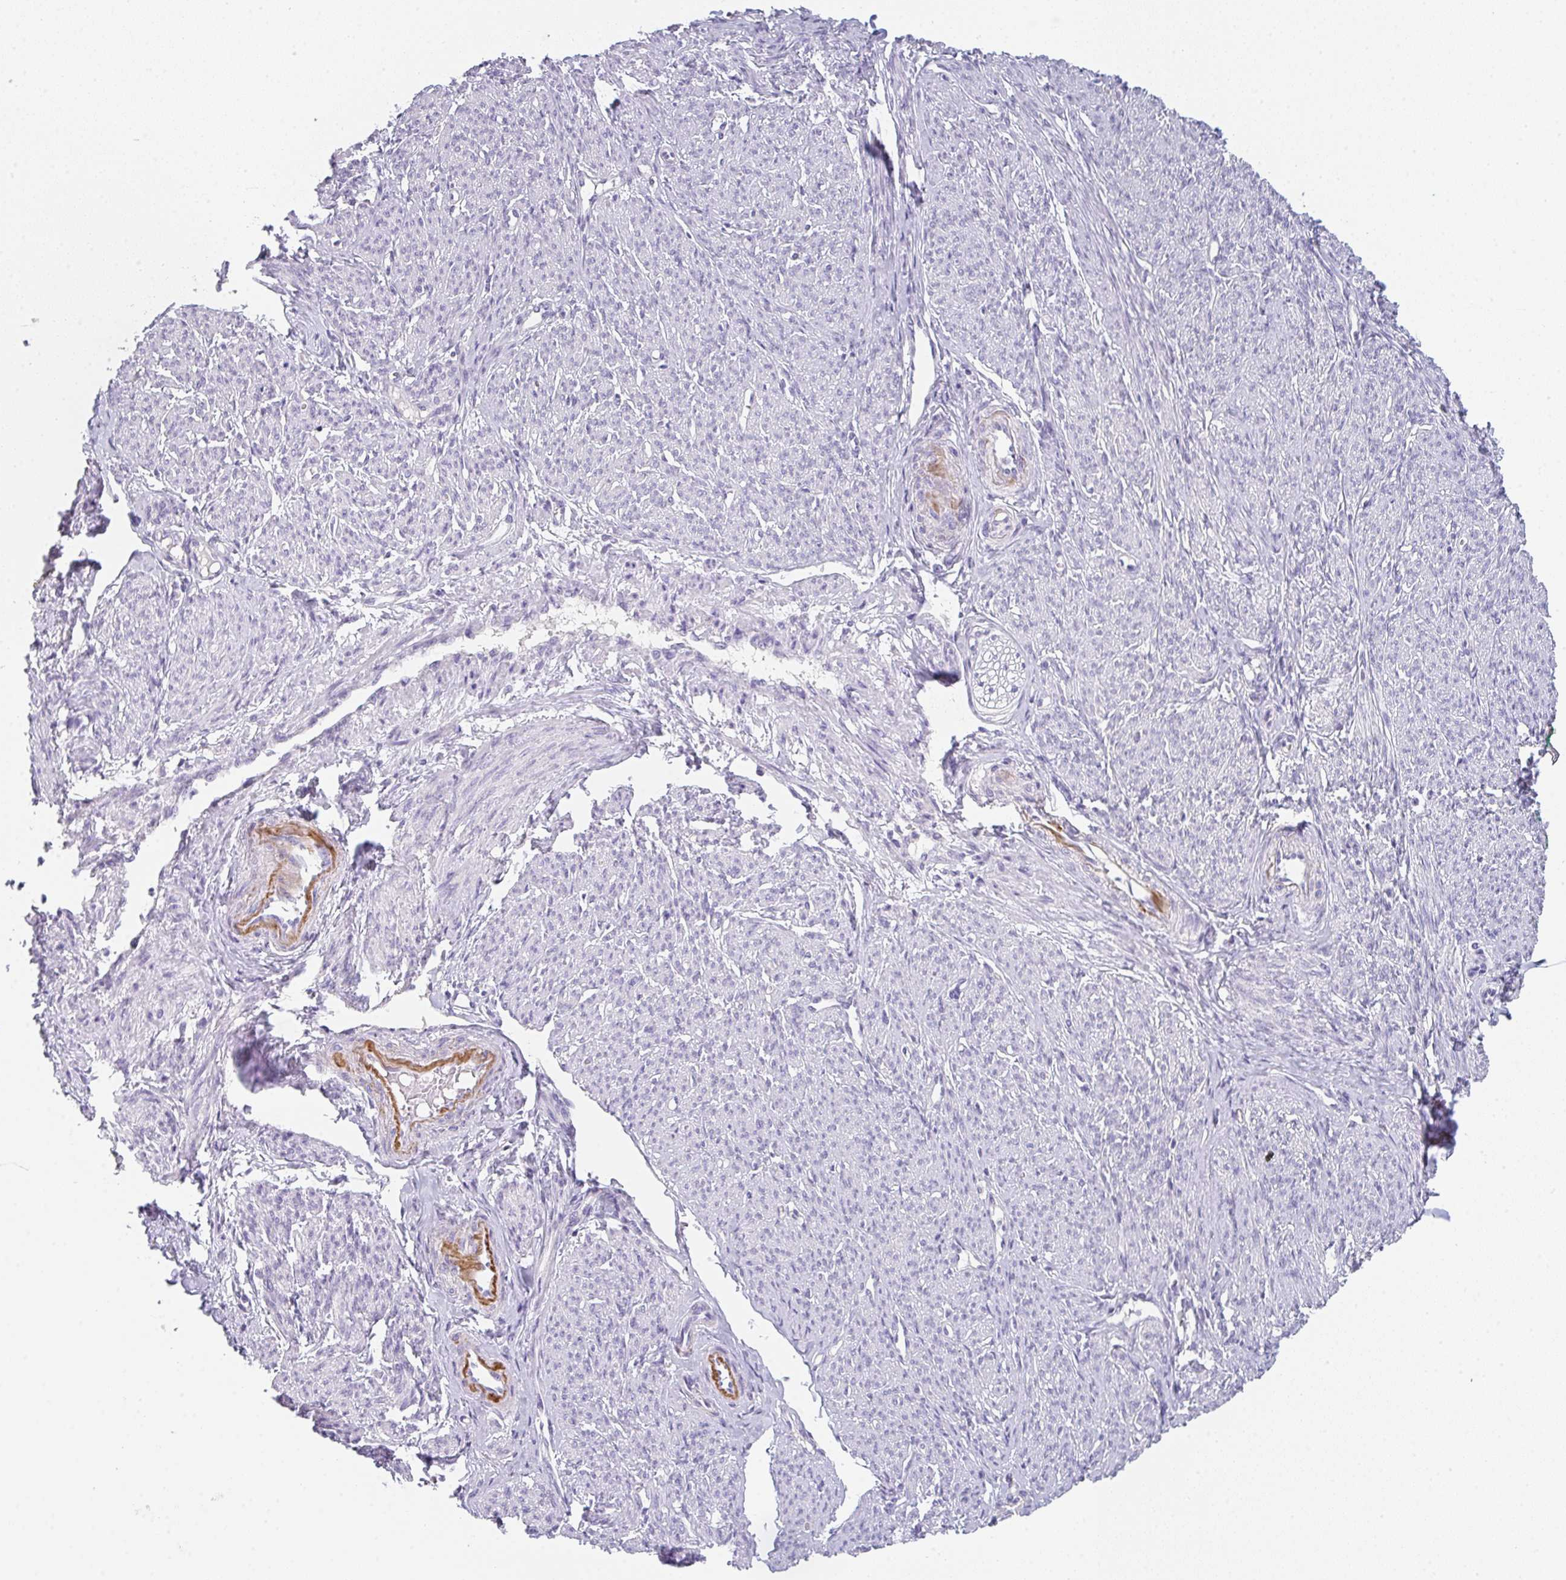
{"staining": {"intensity": "negative", "quantity": "none", "location": "none"}, "tissue": "smooth muscle", "cell_type": "Smooth muscle cells", "image_type": "normal", "snomed": [{"axis": "morphology", "description": "Normal tissue, NOS"}, {"axis": "topography", "description": "Smooth muscle"}], "caption": "This is an immunohistochemistry image of unremarkable smooth muscle. There is no expression in smooth muscle cells.", "gene": "C1QTNF8", "patient": {"sex": "female", "age": 65}}